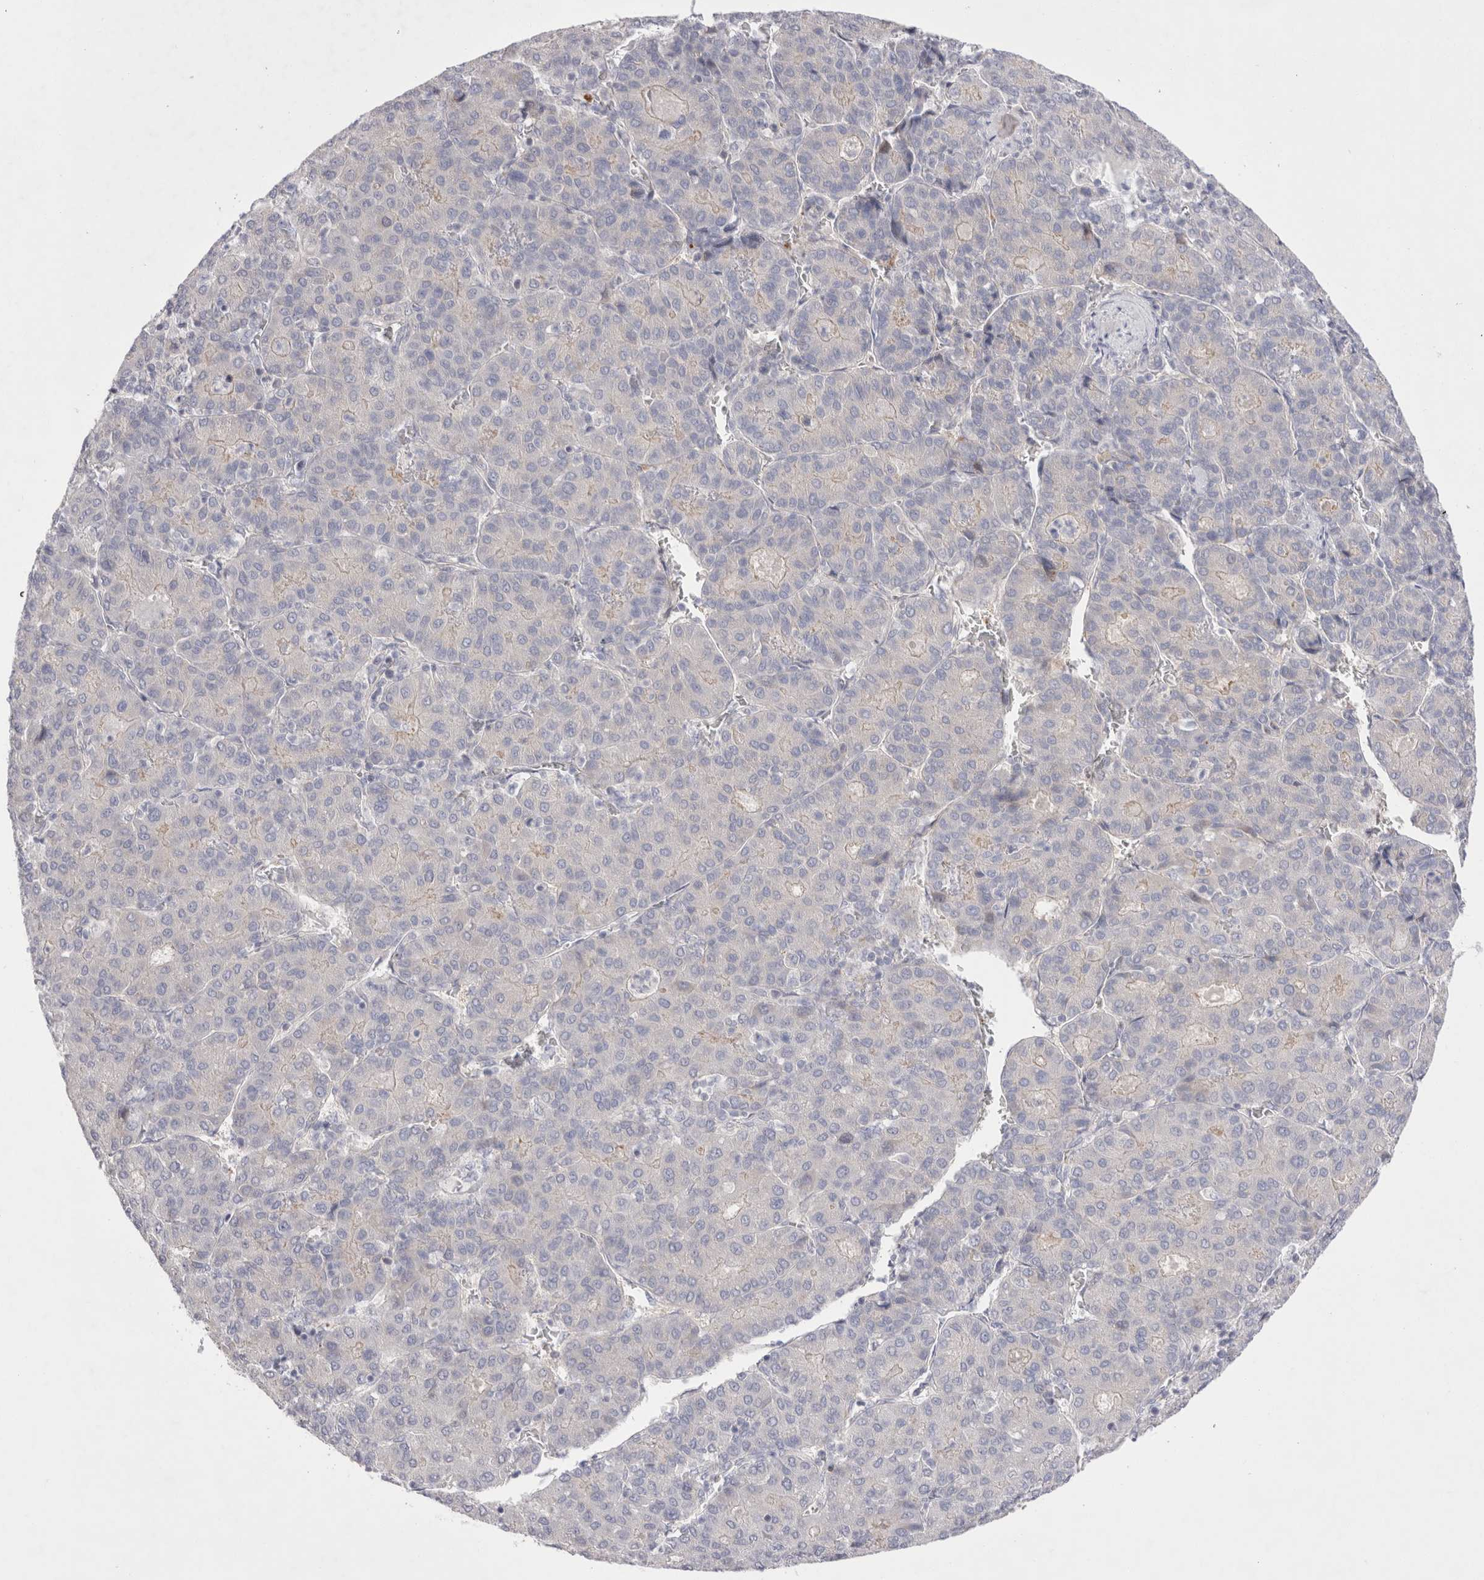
{"staining": {"intensity": "negative", "quantity": "none", "location": "none"}, "tissue": "liver cancer", "cell_type": "Tumor cells", "image_type": "cancer", "snomed": [{"axis": "morphology", "description": "Carcinoma, Hepatocellular, NOS"}, {"axis": "topography", "description": "Liver"}], "caption": "Photomicrograph shows no protein positivity in tumor cells of liver cancer tissue.", "gene": "SPINK2", "patient": {"sex": "male", "age": 65}}